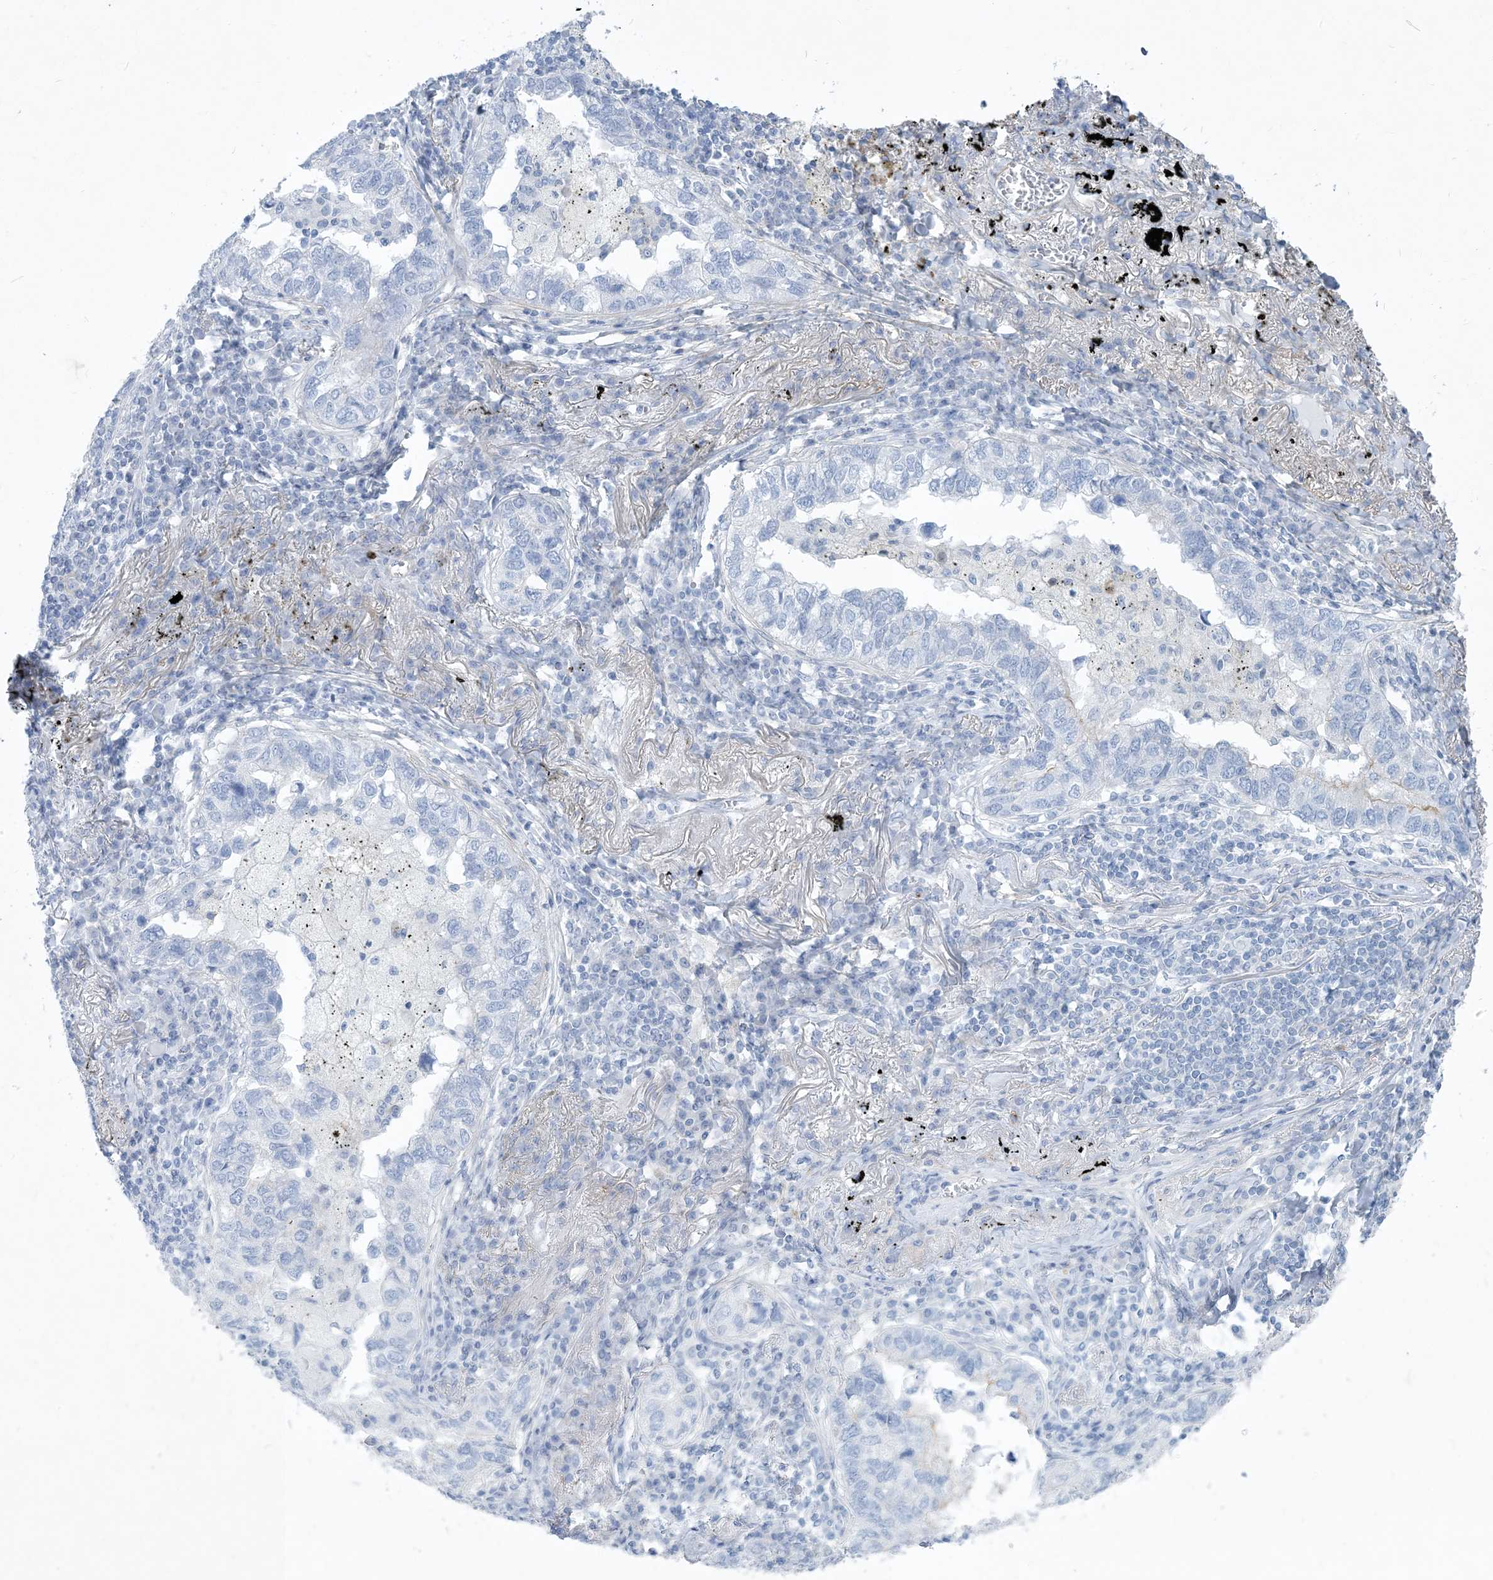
{"staining": {"intensity": "negative", "quantity": "none", "location": "none"}, "tissue": "lung cancer", "cell_type": "Tumor cells", "image_type": "cancer", "snomed": [{"axis": "morphology", "description": "Adenocarcinoma, NOS"}, {"axis": "topography", "description": "Lung"}], "caption": "There is no significant positivity in tumor cells of lung adenocarcinoma. (DAB (3,3'-diaminobenzidine) immunohistochemistry (IHC) visualized using brightfield microscopy, high magnification).", "gene": "MOXD1", "patient": {"sex": "male", "age": 65}}